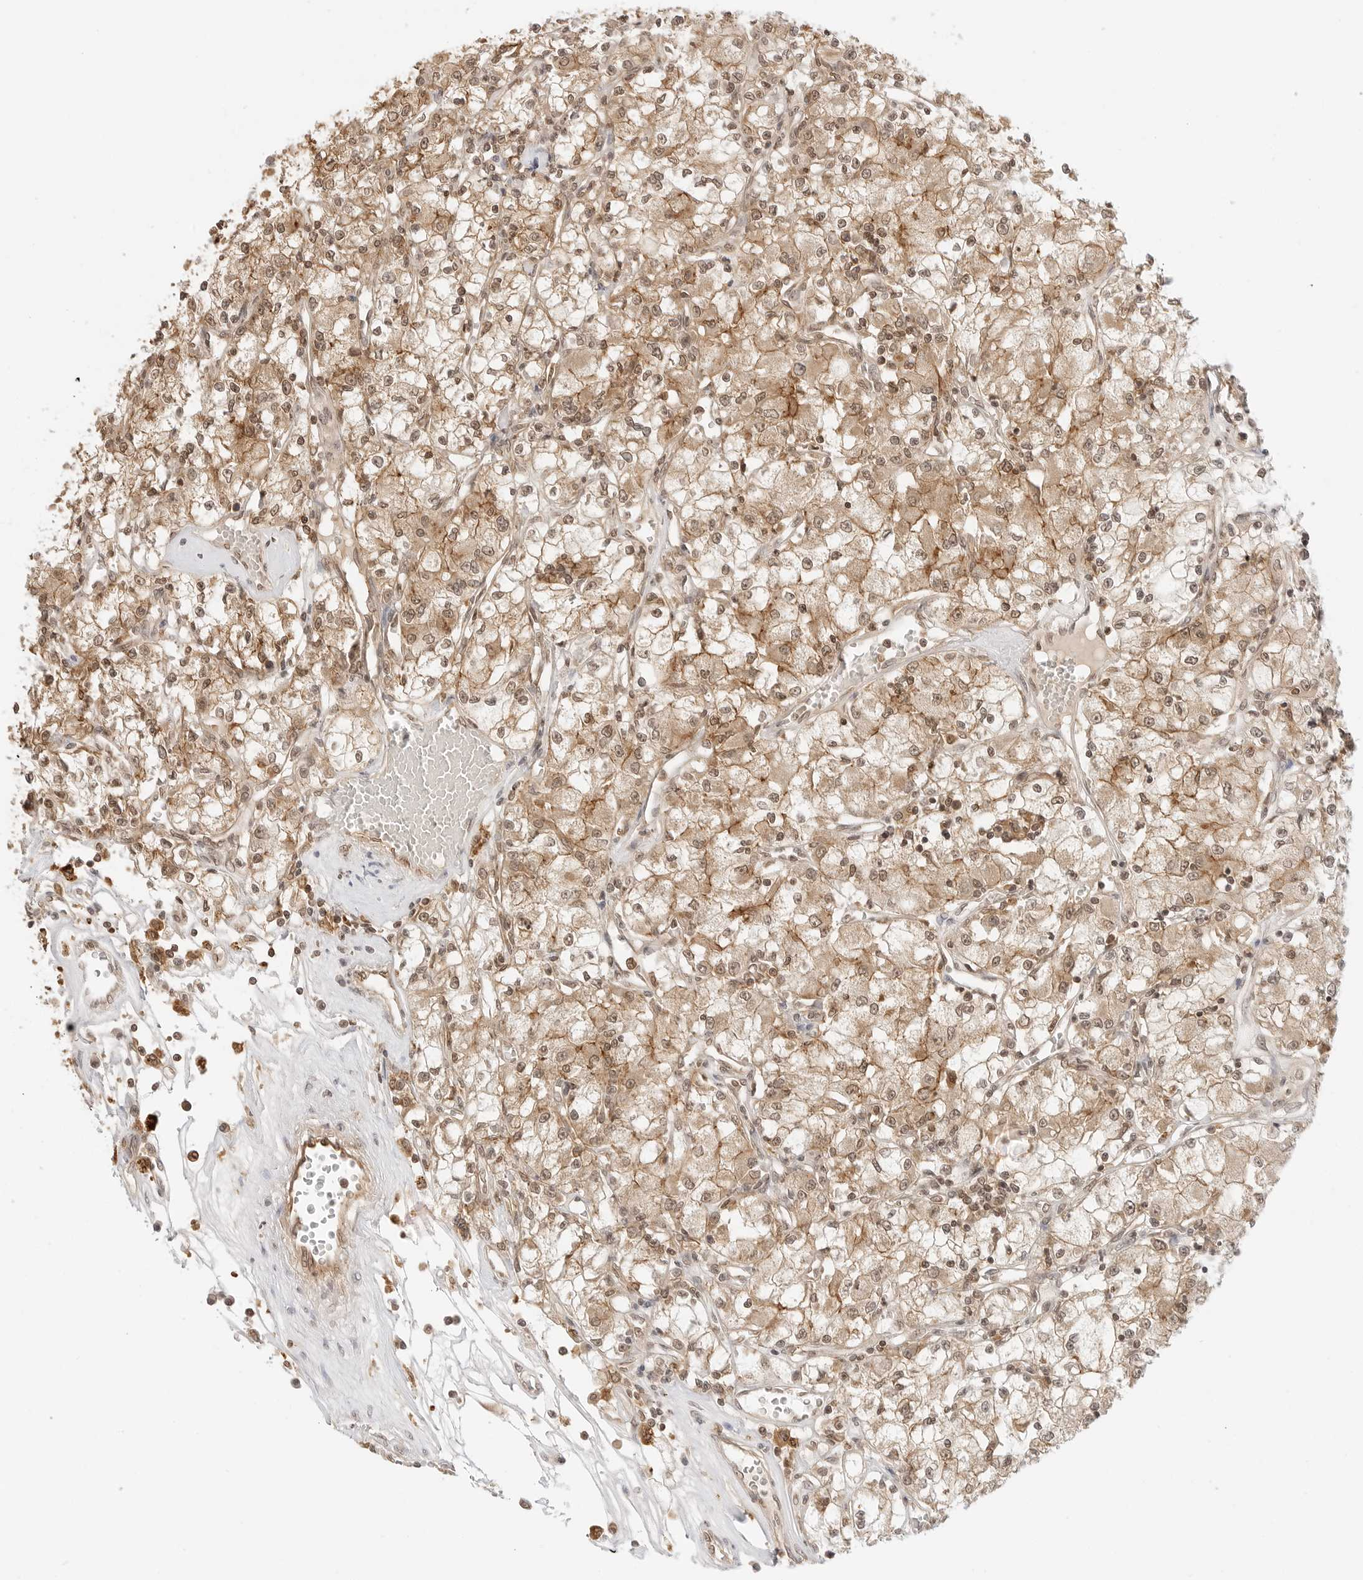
{"staining": {"intensity": "moderate", "quantity": ">75%", "location": "cytoplasmic/membranous,nuclear"}, "tissue": "renal cancer", "cell_type": "Tumor cells", "image_type": "cancer", "snomed": [{"axis": "morphology", "description": "Adenocarcinoma, NOS"}, {"axis": "topography", "description": "Kidney"}], "caption": "A brown stain highlights moderate cytoplasmic/membranous and nuclear expression of a protein in human adenocarcinoma (renal) tumor cells.", "gene": "EPHA1", "patient": {"sex": "female", "age": 59}}